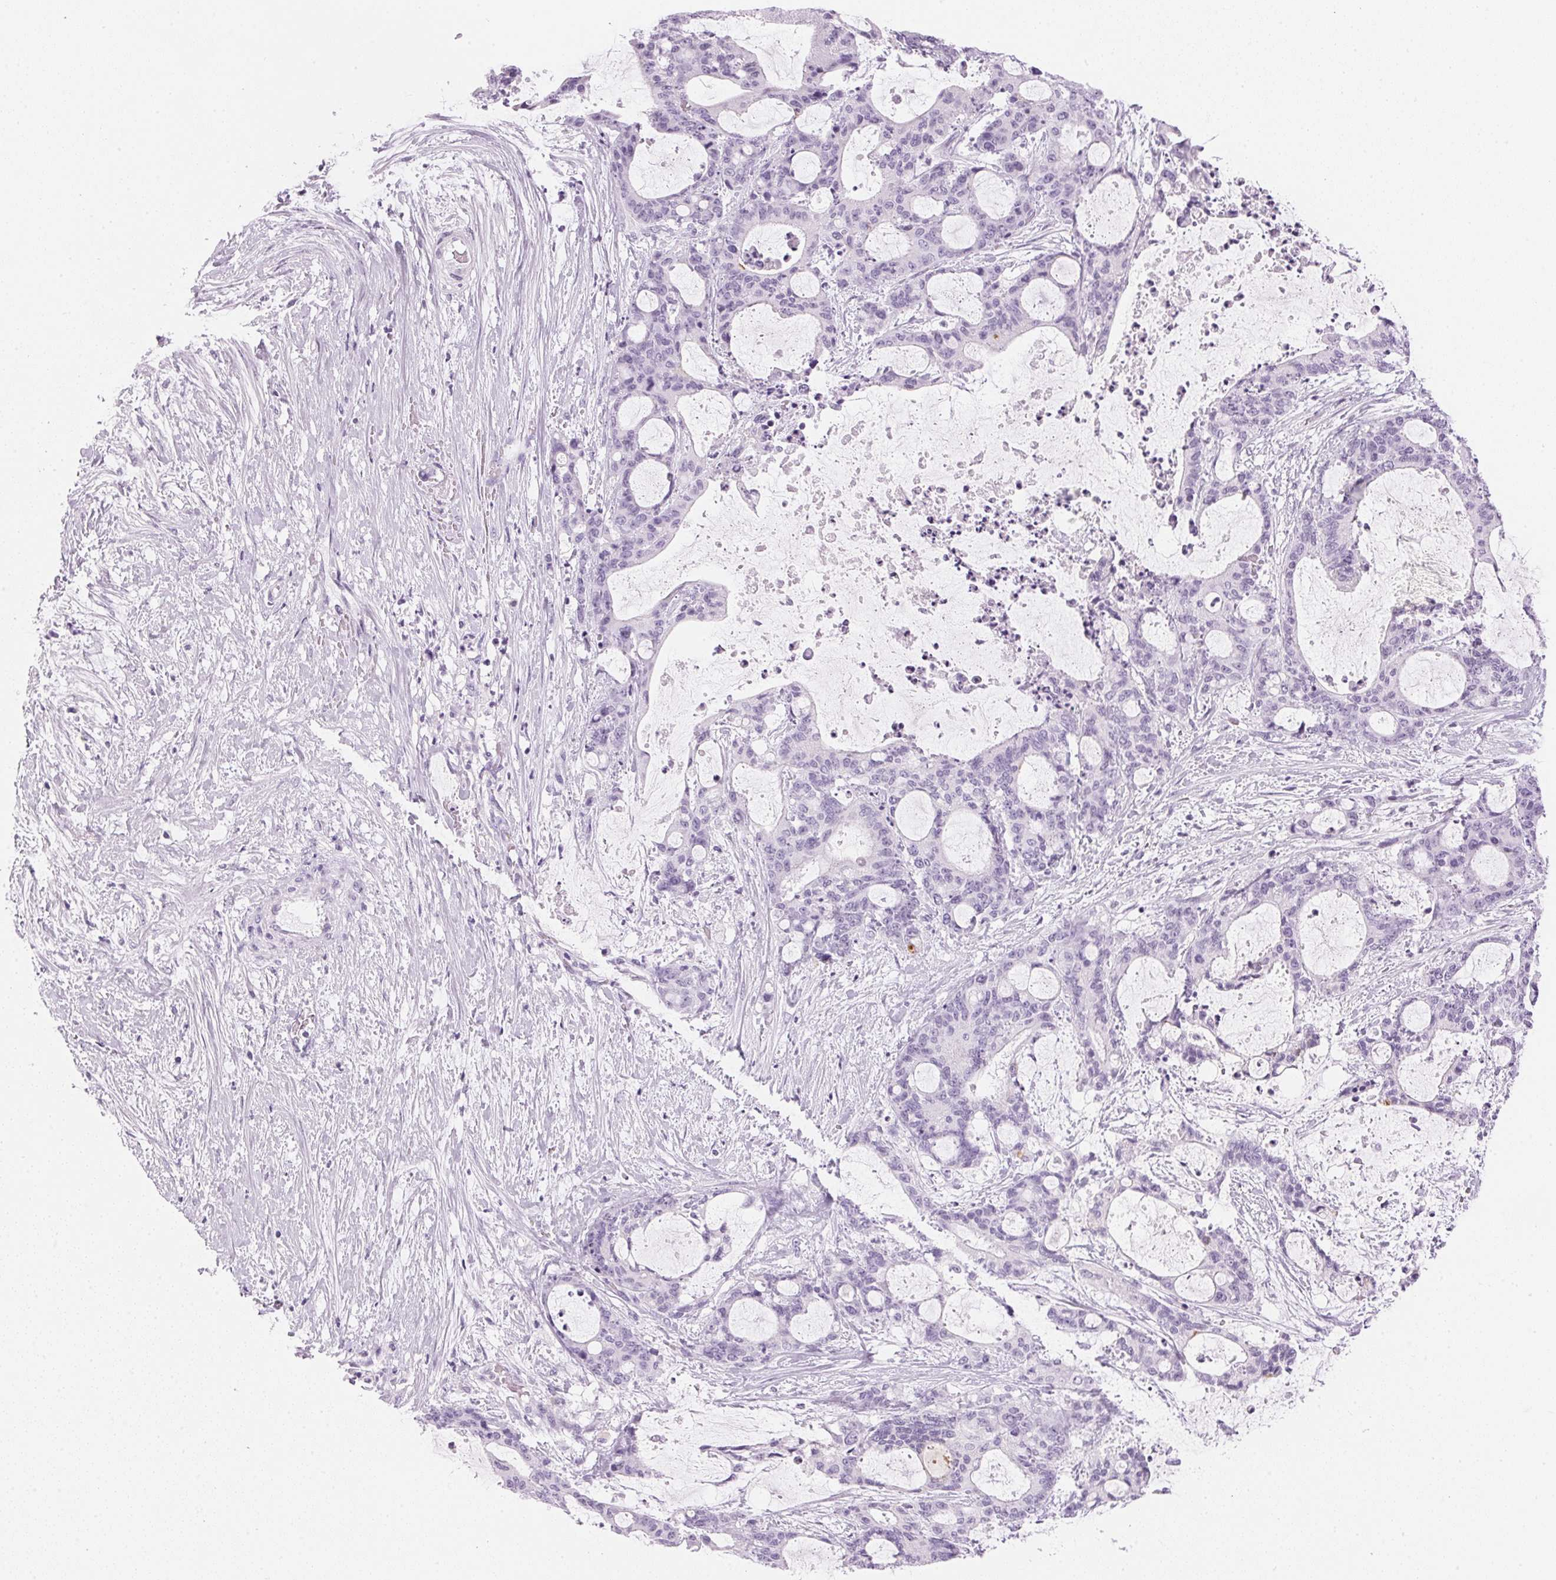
{"staining": {"intensity": "negative", "quantity": "none", "location": "none"}, "tissue": "liver cancer", "cell_type": "Tumor cells", "image_type": "cancer", "snomed": [{"axis": "morphology", "description": "Normal tissue, NOS"}, {"axis": "morphology", "description": "Cholangiocarcinoma"}, {"axis": "topography", "description": "Liver"}, {"axis": "topography", "description": "Peripheral nerve tissue"}], "caption": "This is a image of immunohistochemistry (IHC) staining of liver cancer, which shows no staining in tumor cells.", "gene": "IGFBP1", "patient": {"sex": "female", "age": 73}}